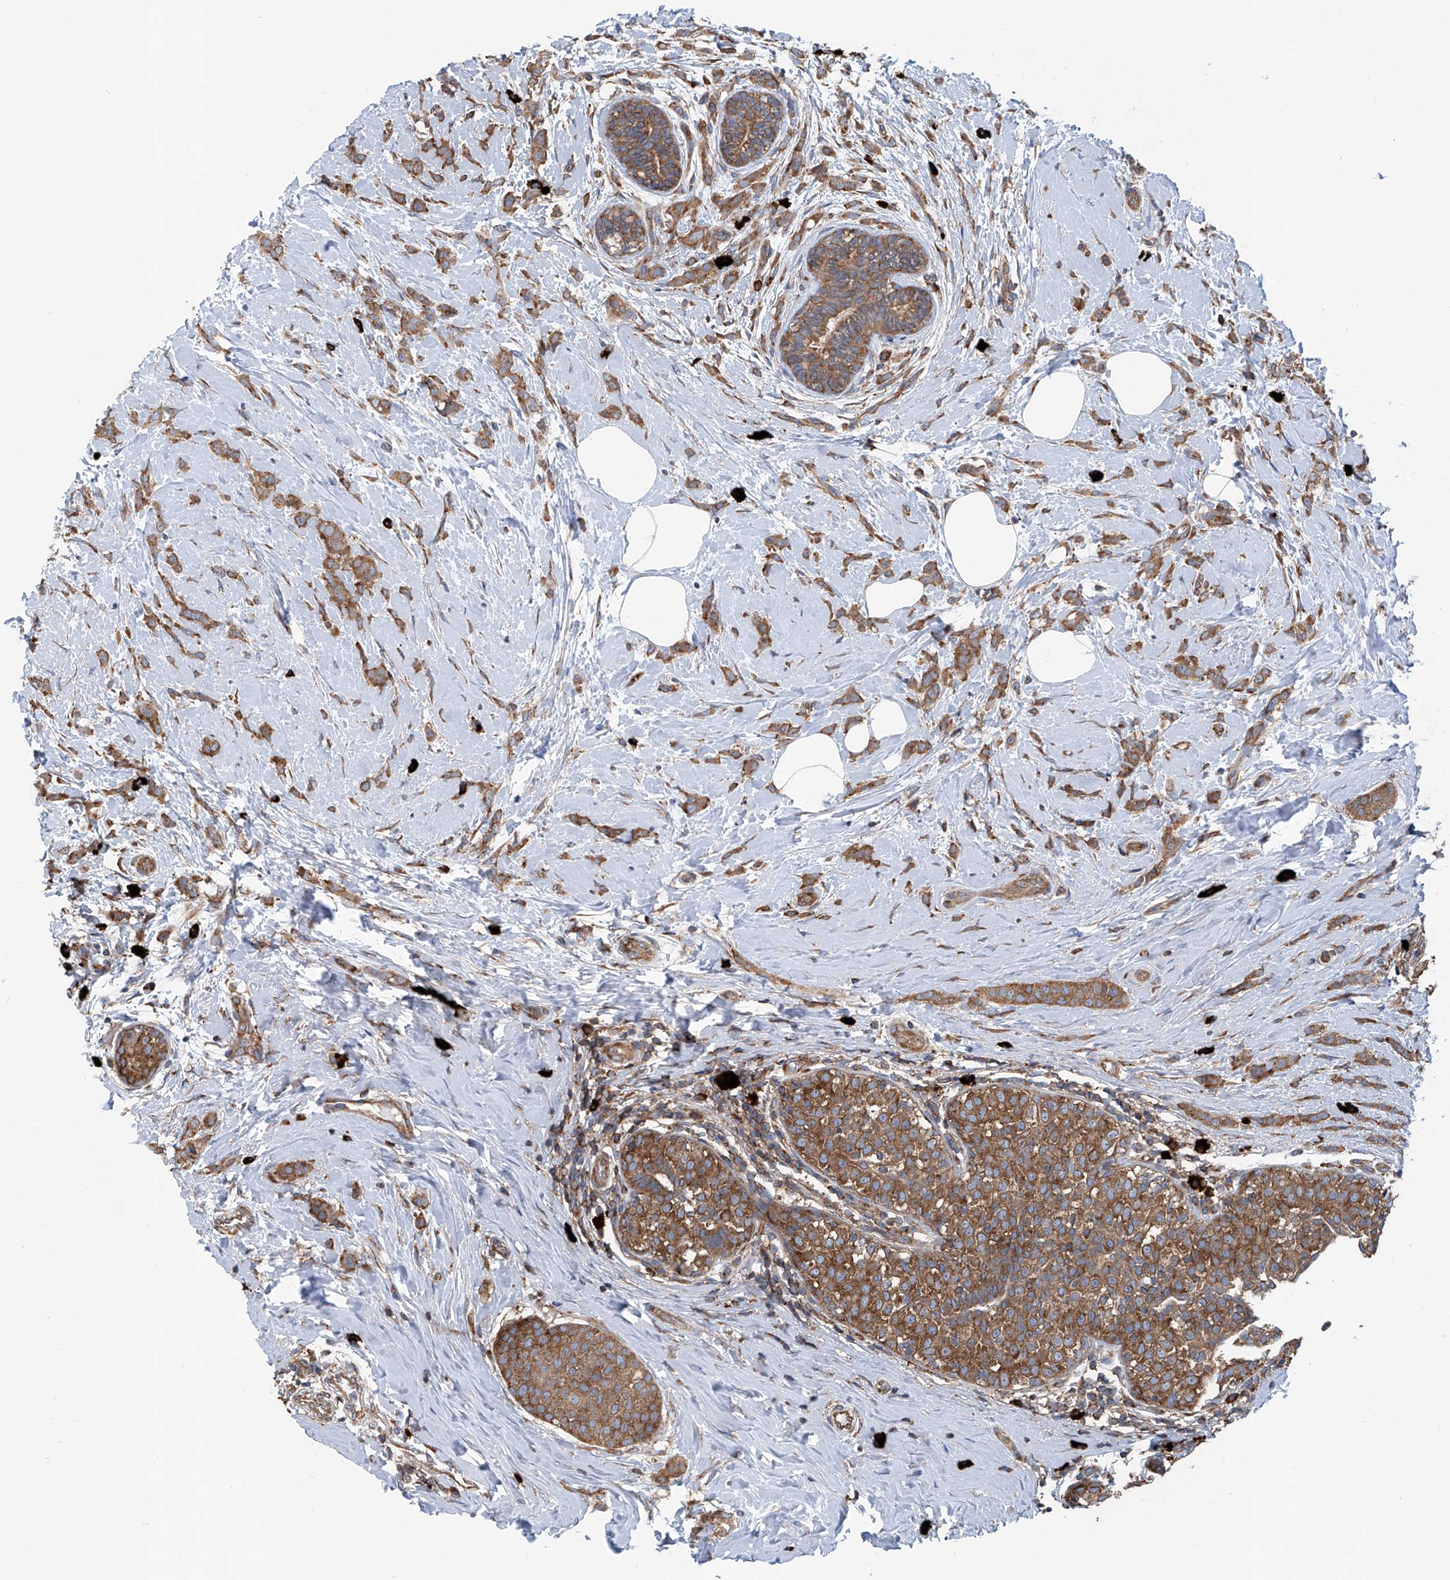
{"staining": {"intensity": "strong", "quantity": ">75%", "location": "cytoplasmic/membranous"}, "tissue": "breast cancer", "cell_type": "Tumor cells", "image_type": "cancer", "snomed": [{"axis": "morphology", "description": "Lobular carcinoma, in situ"}, {"axis": "morphology", "description": "Lobular carcinoma"}, {"axis": "topography", "description": "Breast"}], "caption": "Immunohistochemical staining of human breast cancer shows high levels of strong cytoplasmic/membranous protein expression in approximately >75% of tumor cells. Using DAB (brown) and hematoxylin (blue) stains, captured at high magnification using brightfield microscopy.", "gene": "SENP2", "patient": {"sex": "female", "age": 41}}